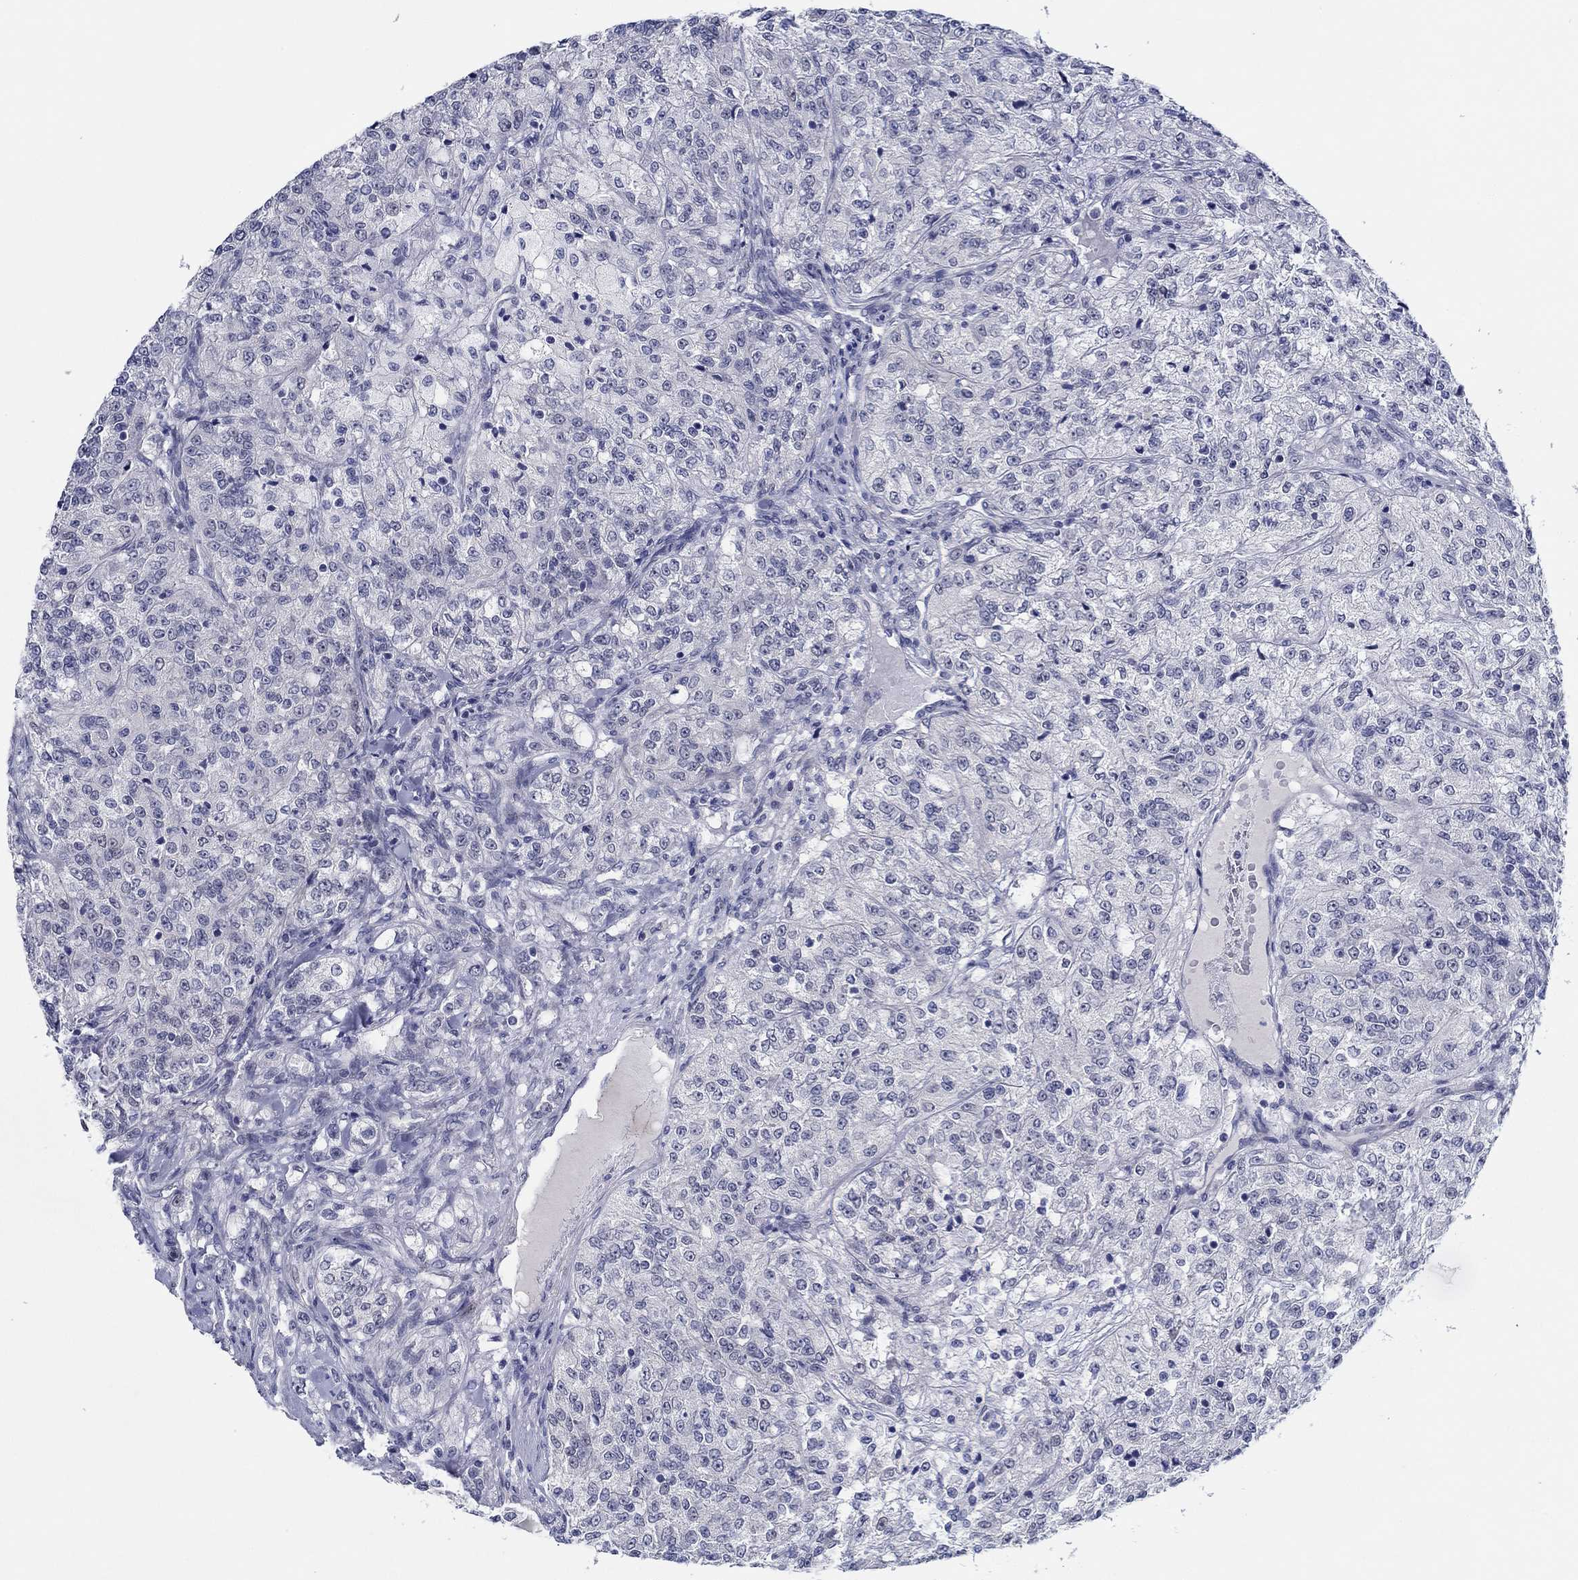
{"staining": {"intensity": "negative", "quantity": "none", "location": "none"}, "tissue": "renal cancer", "cell_type": "Tumor cells", "image_type": "cancer", "snomed": [{"axis": "morphology", "description": "Adenocarcinoma, NOS"}, {"axis": "topography", "description": "Kidney"}], "caption": "Tumor cells show no significant protein staining in adenocarcinoma (renal).", "gene": "SLC34A1", "patient": {"sex": "female", "age": 63}}